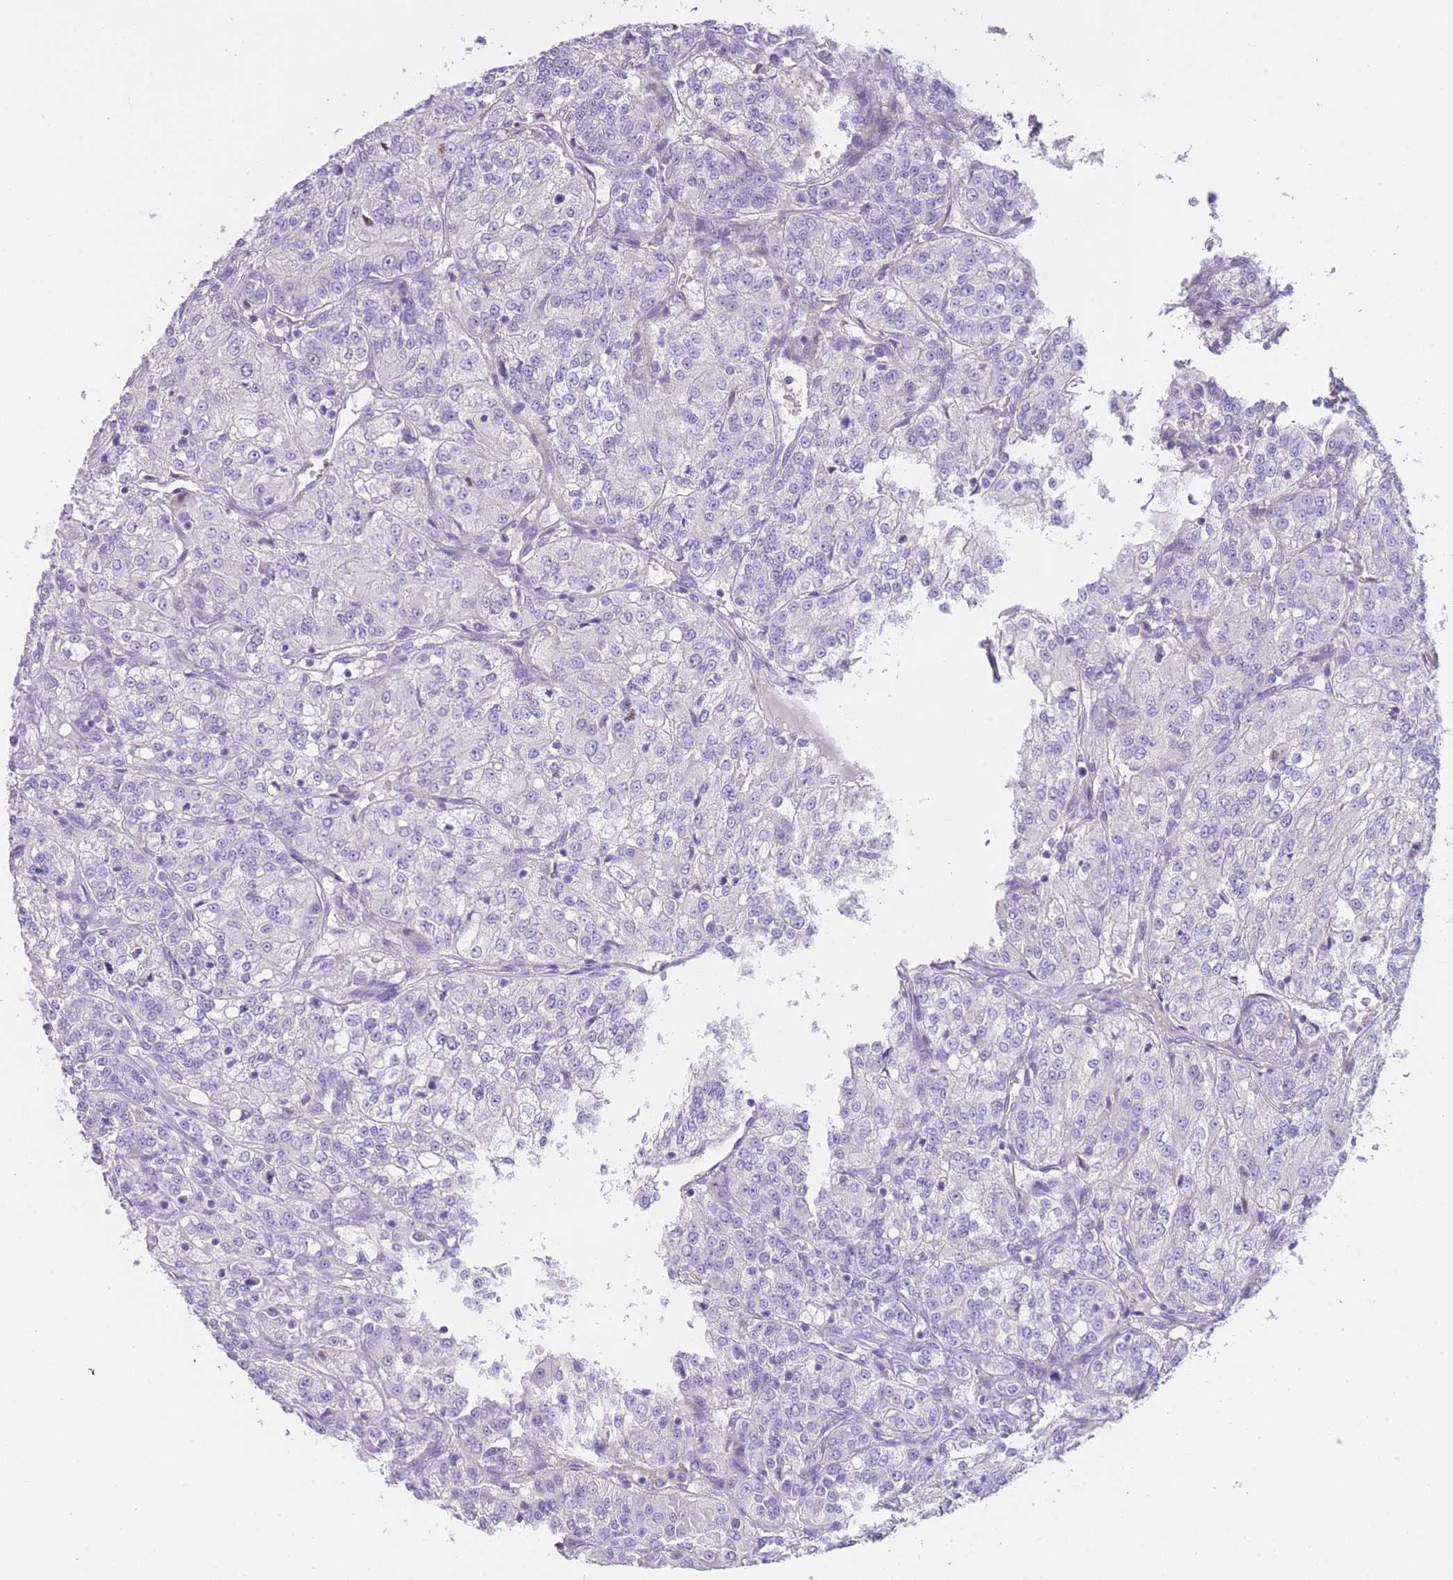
{"staining": {"intensity": "negative", "quantity": "none", "location": "none"}, "tissue": "renal cancer", "cell_type": "Tumor cells", "image_type": "cancer", "snomed": [{"axis": "morphology", "description": "Adenocarcinoma, NOS"}, {"axis": "topography", "description": "Kidney"}], "caption": "Adenocarcinoma (renal) was stained to show a protein in brown. There is no significant staining in tumor cells. (Brightfield microscopy of DAB (3,3'-diaminobenzidine) immunohistochemistry at high magnification).", "gene": "IMPG1", "patient": {"sex": "female", "age": 63}}